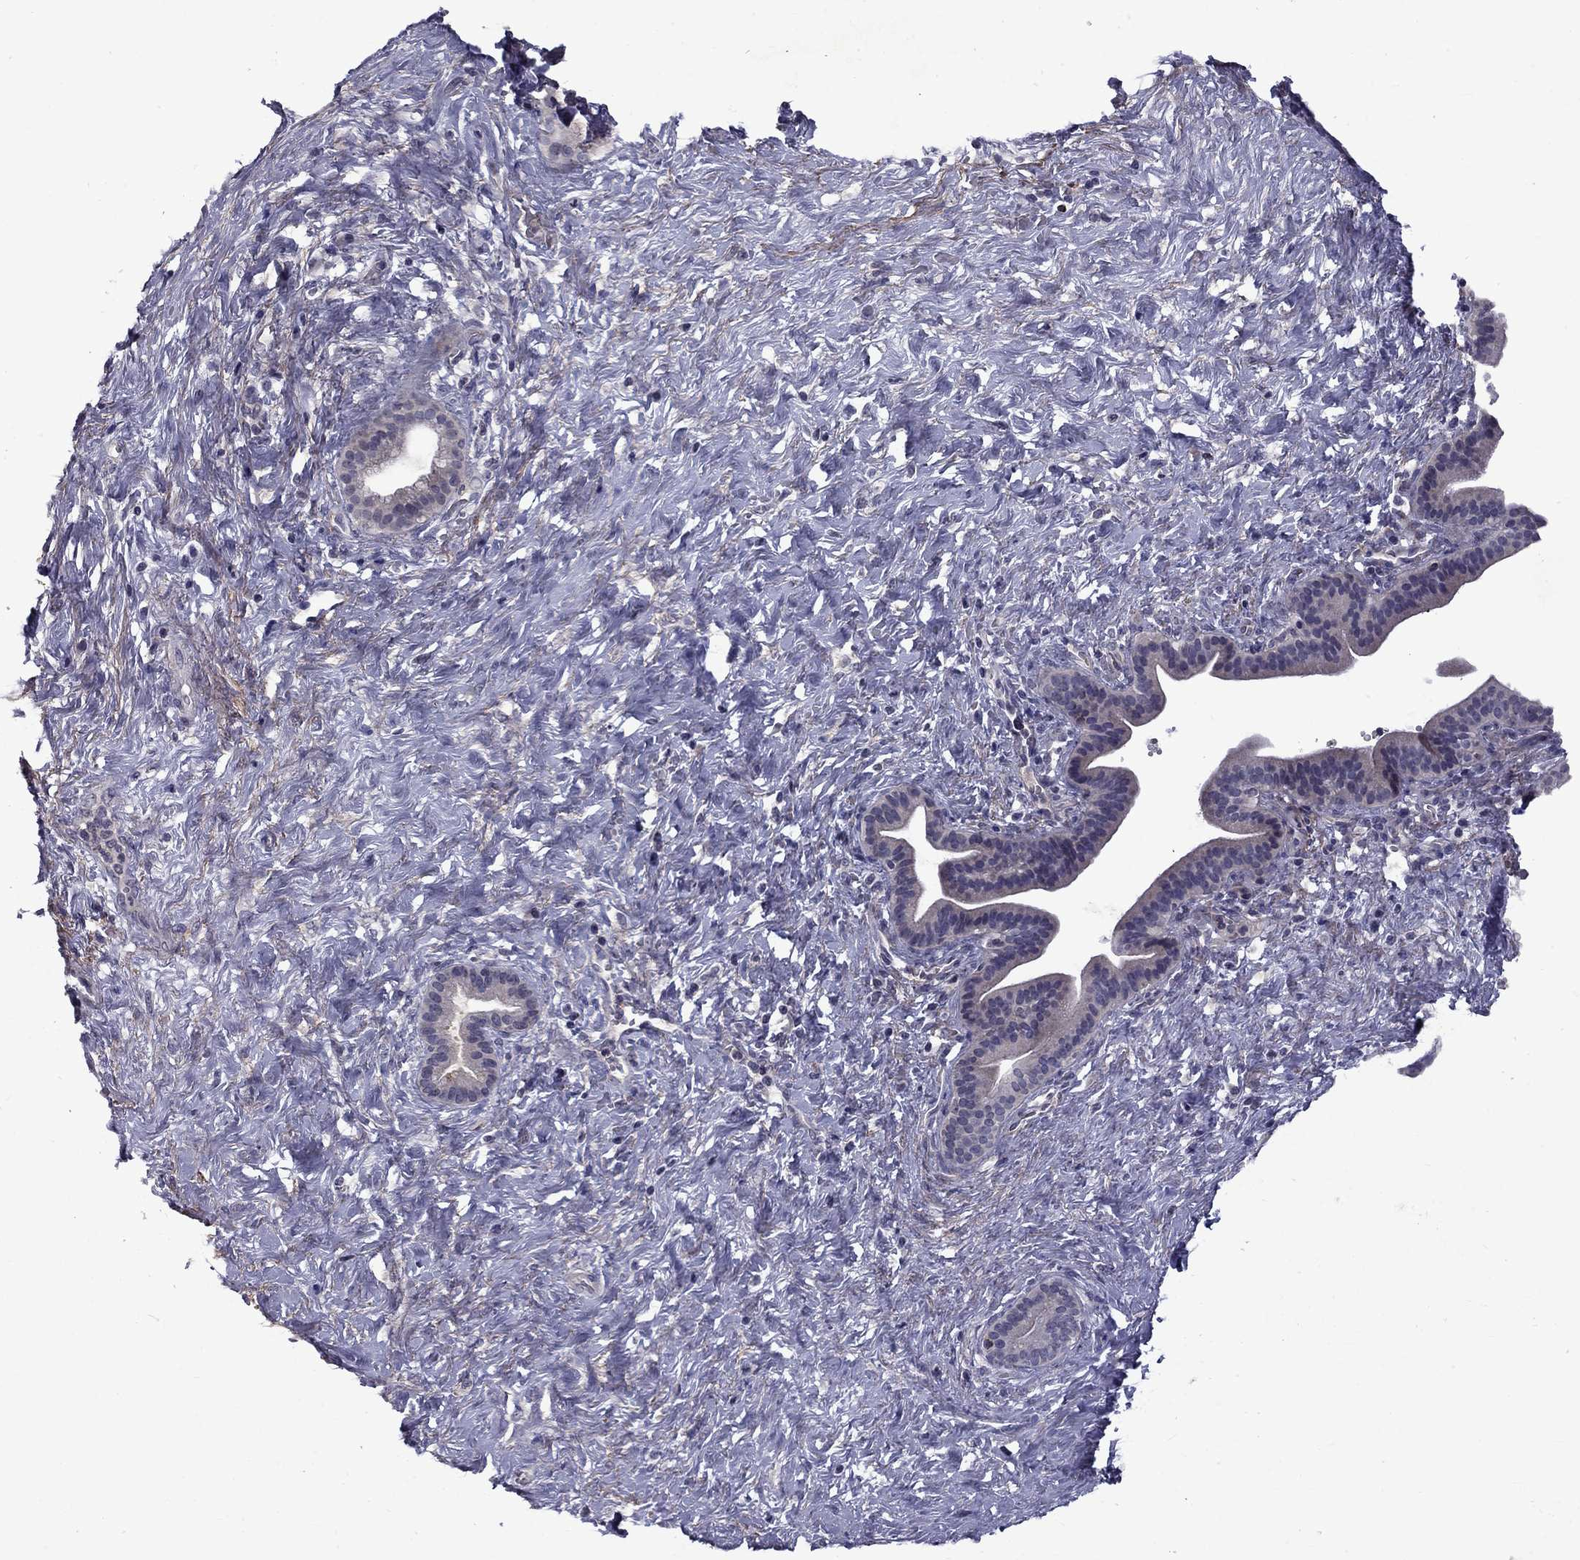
{"staining": {"intensity": "negative", "quantity": "none", "location": "none"}, "tissue": "pancreatic cancer", "cell_type": "Tumor cells", "image_type": "cancer", "snomed": [{"axis": "morphology", "description": "Adenocarcinoma, NOS"}, {"axis": "topography", "description": "Pancreas"}], "caption": "Immunohistochemical staining of human pancreatic cancer shows no significant expression in tumor cells.", "gene": "SNTA1", "patient": {"sex": "male", "age": 44}}